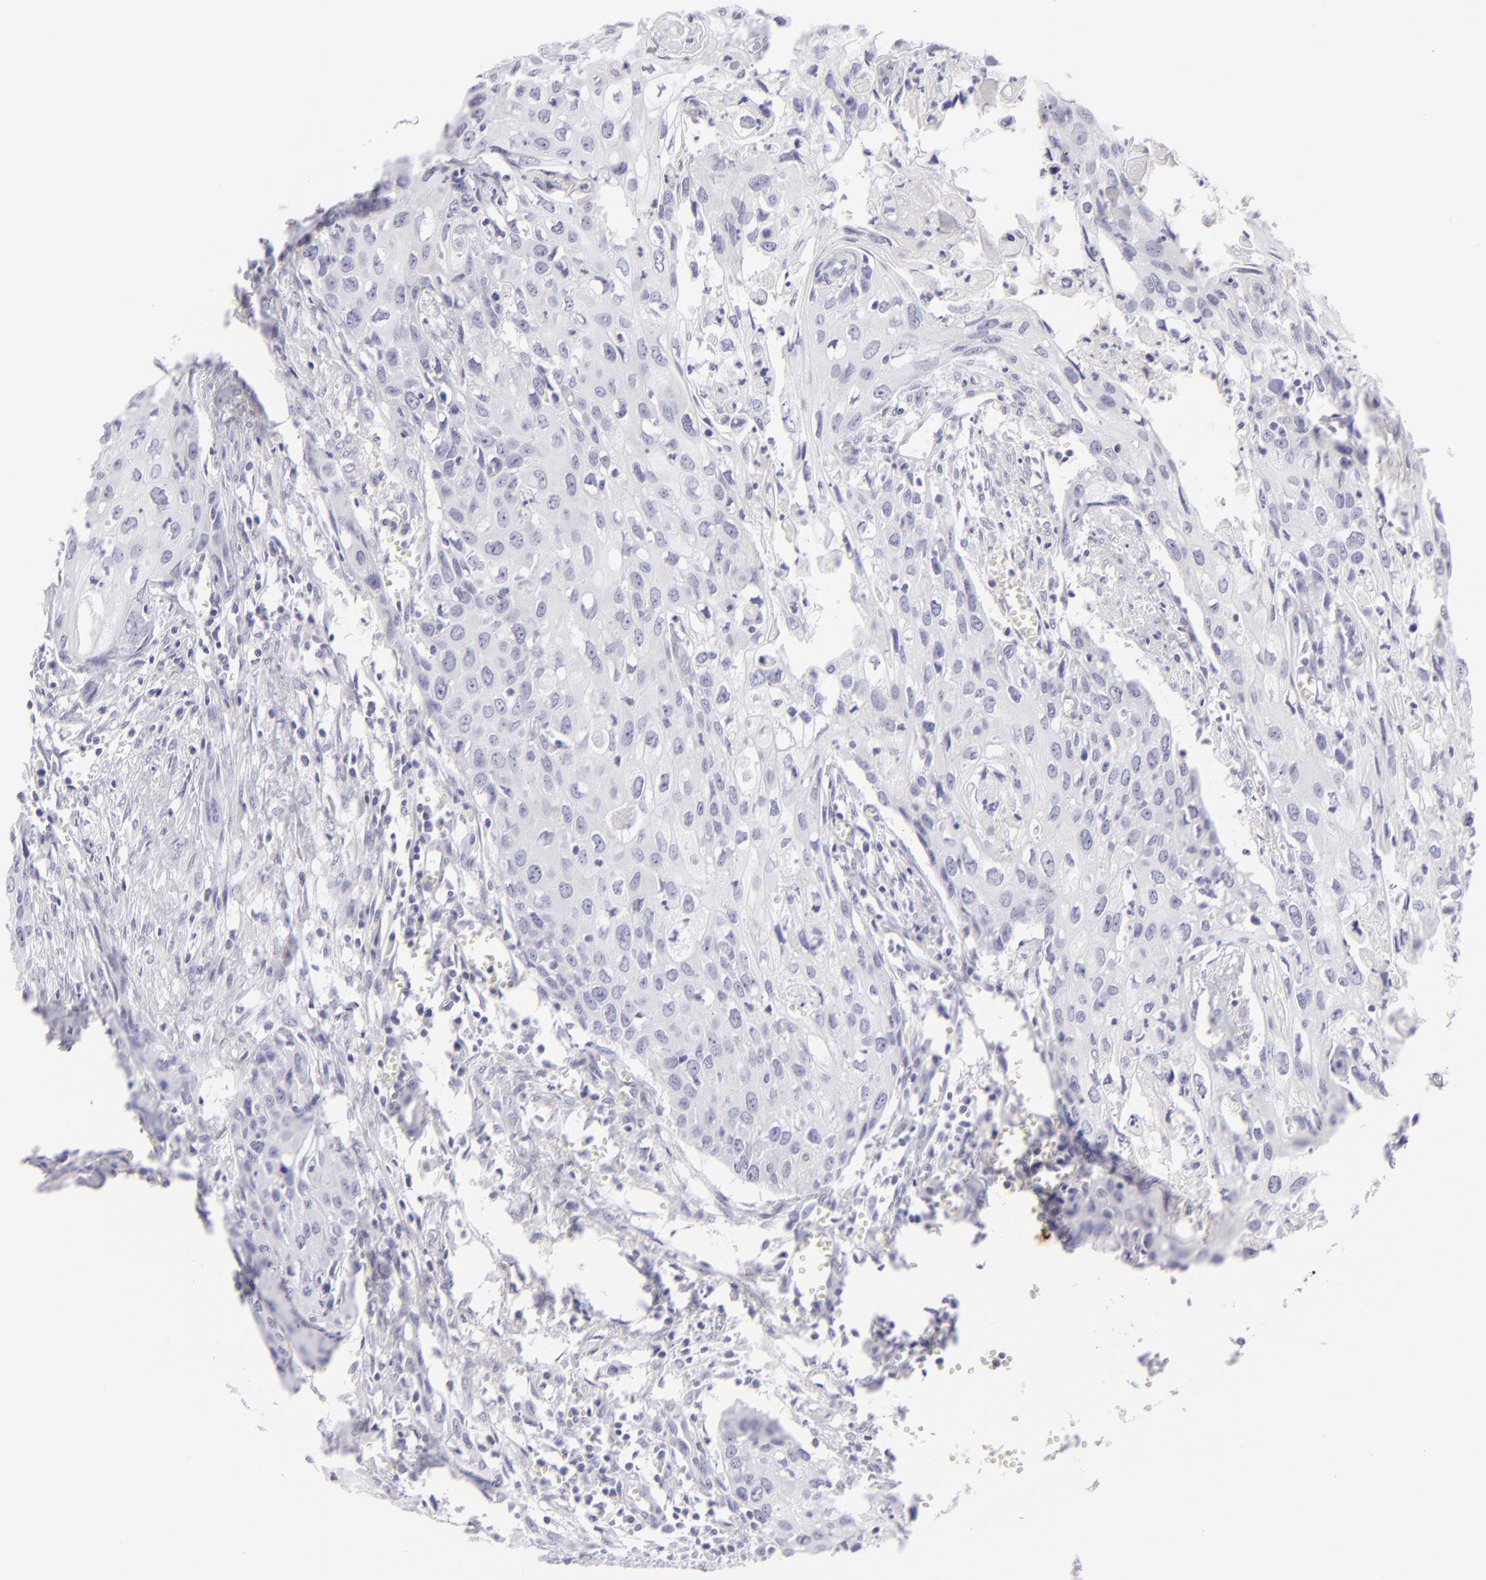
{"staining": {"intensity": "negative", "quantity": "none", "location": "none"}, "tissue": "urothelial cancer", "cell_type": "Tumor cells", "image_type": "cancer", "snomed": [{"axis": "morphology", "description": "Urothelial carcinoma, High grade"}, {"axis": "topography", "description": "Urinary bladder"}], "caption": "Urothelial cancer stained for a protein using immunohistochemistry (IHC) displays no expression tumor cells.", "gene": "FCER2", "patient": {"sex": "male", "age": 54}}